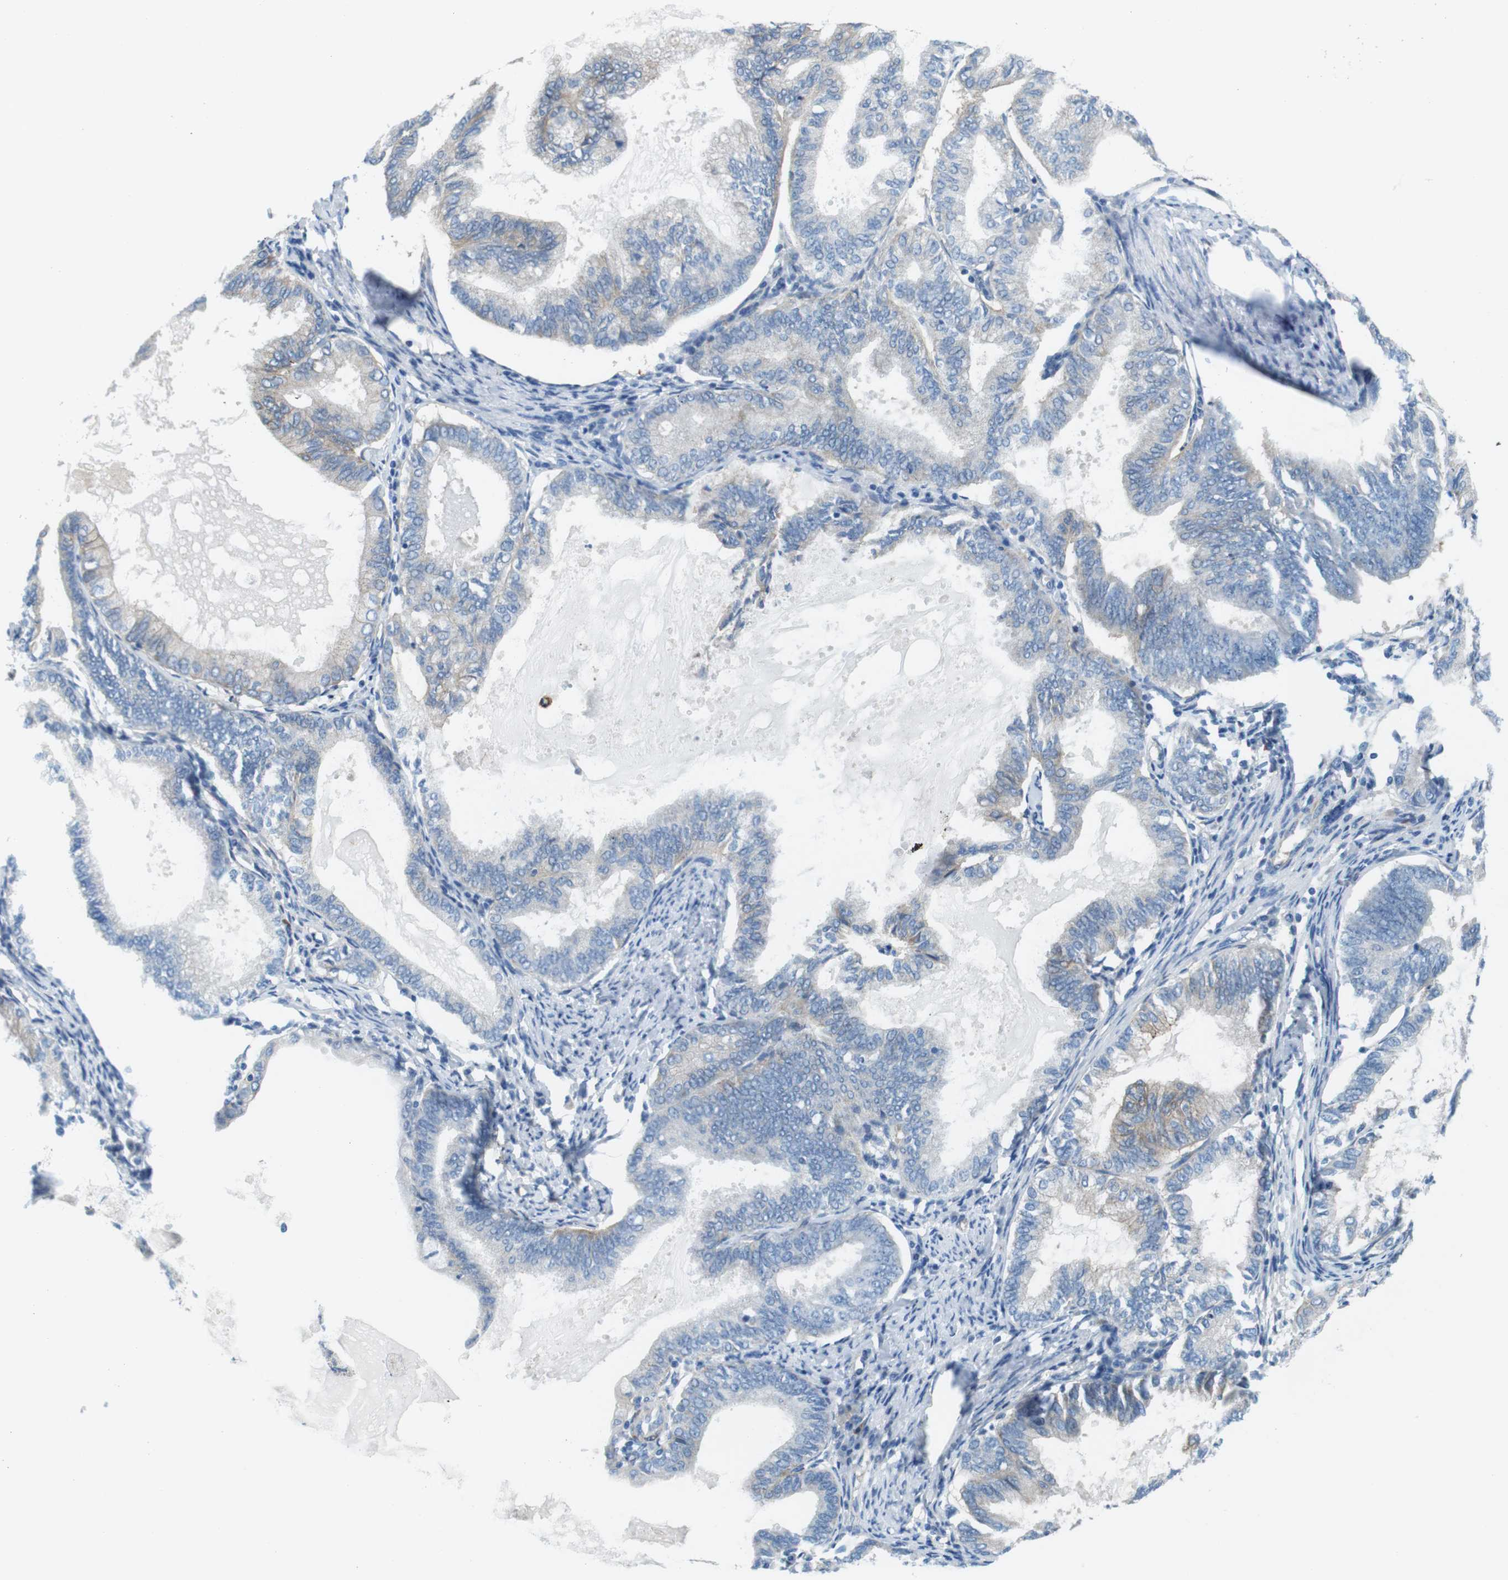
{"staining": {"intensity": "weak", "quantity": "<25%", "location": "cytoplasmic/membranous"}, "tissue": "endometrial cancer", "cell_type": "Tumor cells", "image_type": "cancer", "snomed": [{"axis": "morphology", "description": "Adenocarcinoma, NOS"}, {"axis": "topography", "description": "Endometrium"}], "caption": "The histopathology image shows no staining of tumor cells in adenocarcinoma (endometrial).", "gene": "EMP2", "patient": {"sex": "female", "age": 86}}